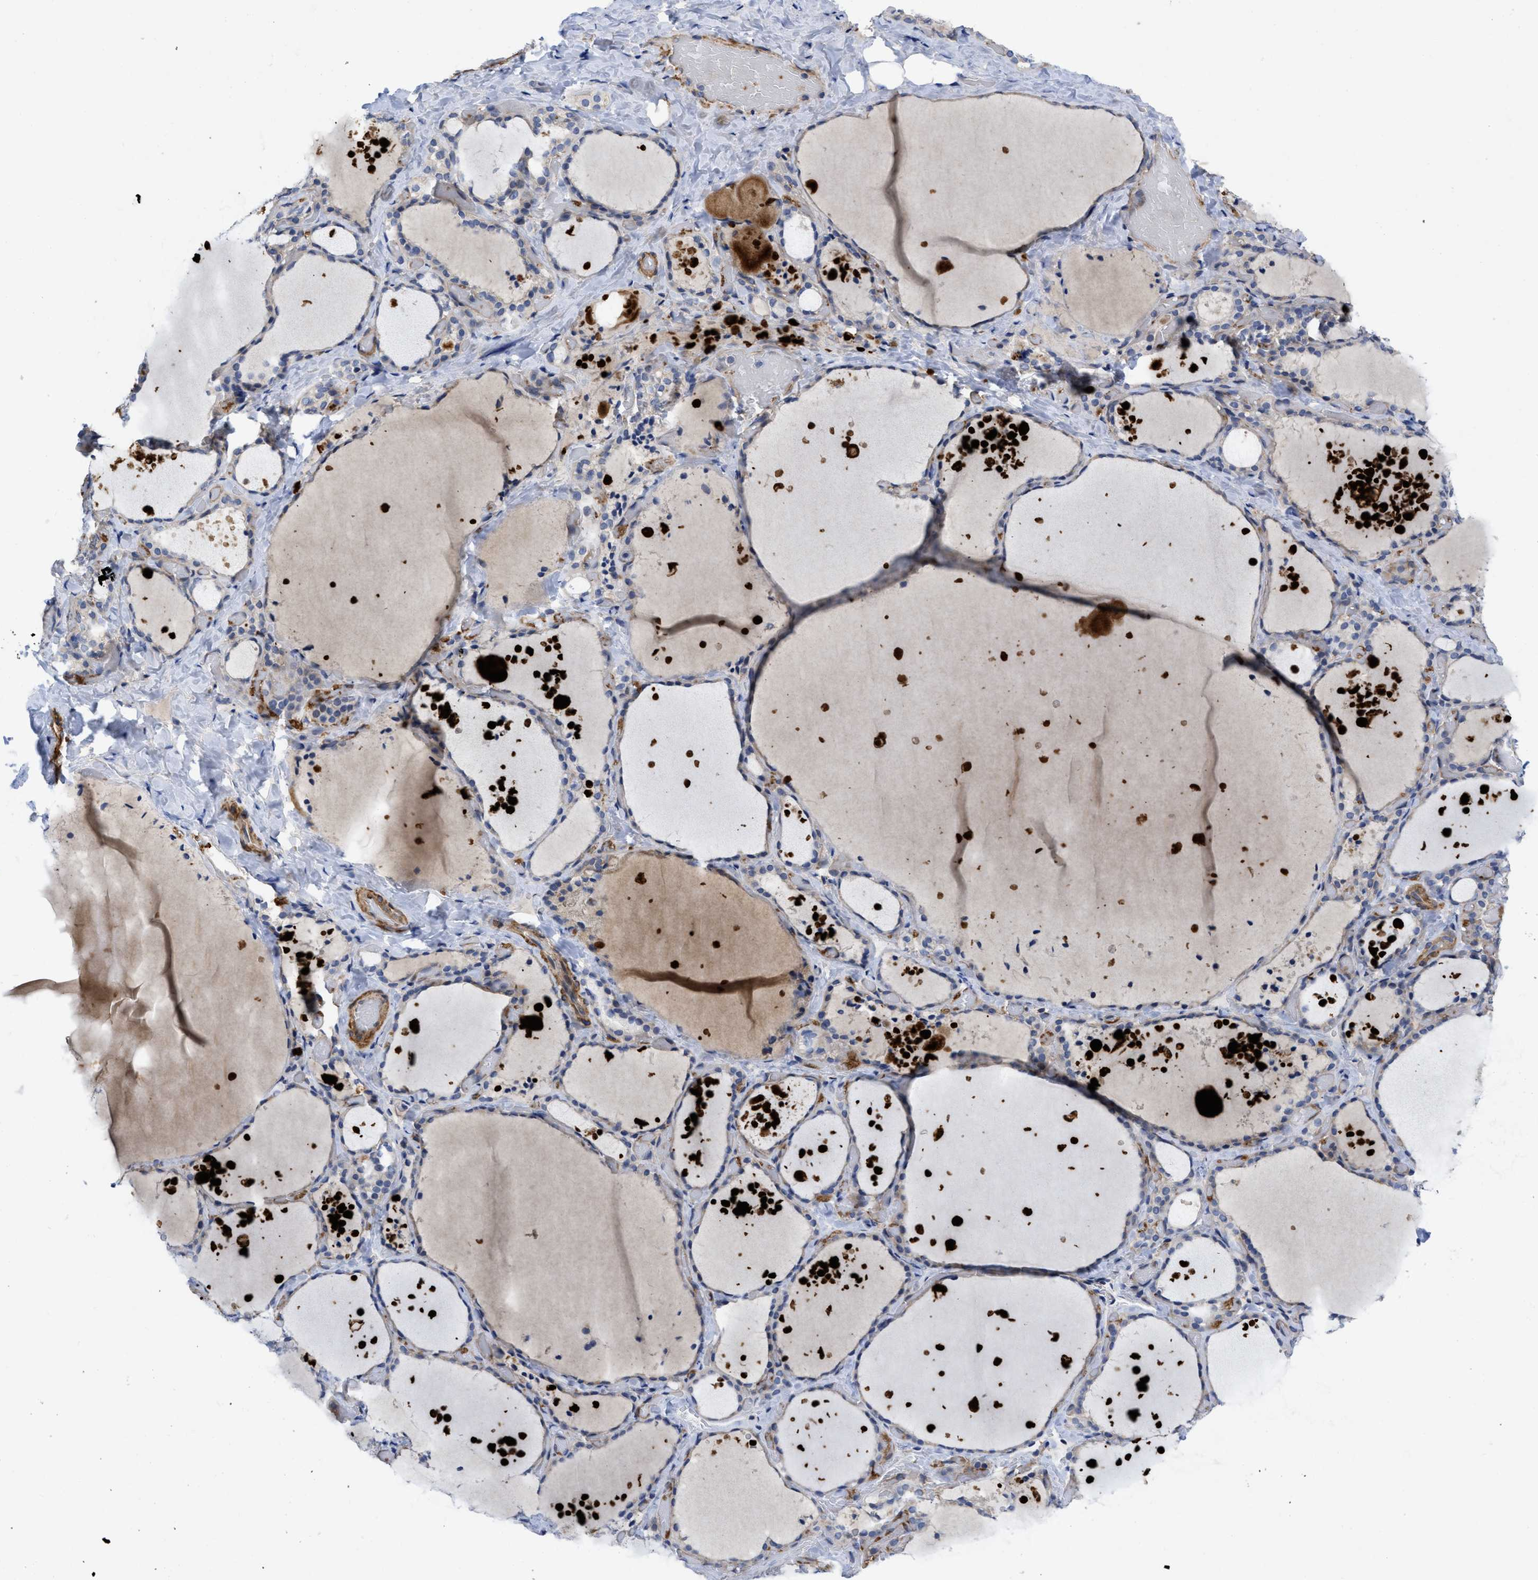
{"staining": {"intensity": "negative", "quantity": "none", "location": "none"}, "tissue": "thyroid gland", "cell_type": "Glandular cells", "image_type": "normal", "snomed": [{"axis": "morphology", "description": "Normal tissue, NOS"}, {"axis": "topography", "description": "Thyroid gland"}], "caption": "This photomicrograph is of unremarkable thyroid gland stained with immunohistochemistry (IHC) to label a protein in brown with the nuclei are counter-stained blue. There is no expression in glandular cells. (DAB IHC with hematoxylin counter stain).", "gene": "ARHGEF26", "patient": {"sex": "female", "age": 44}}